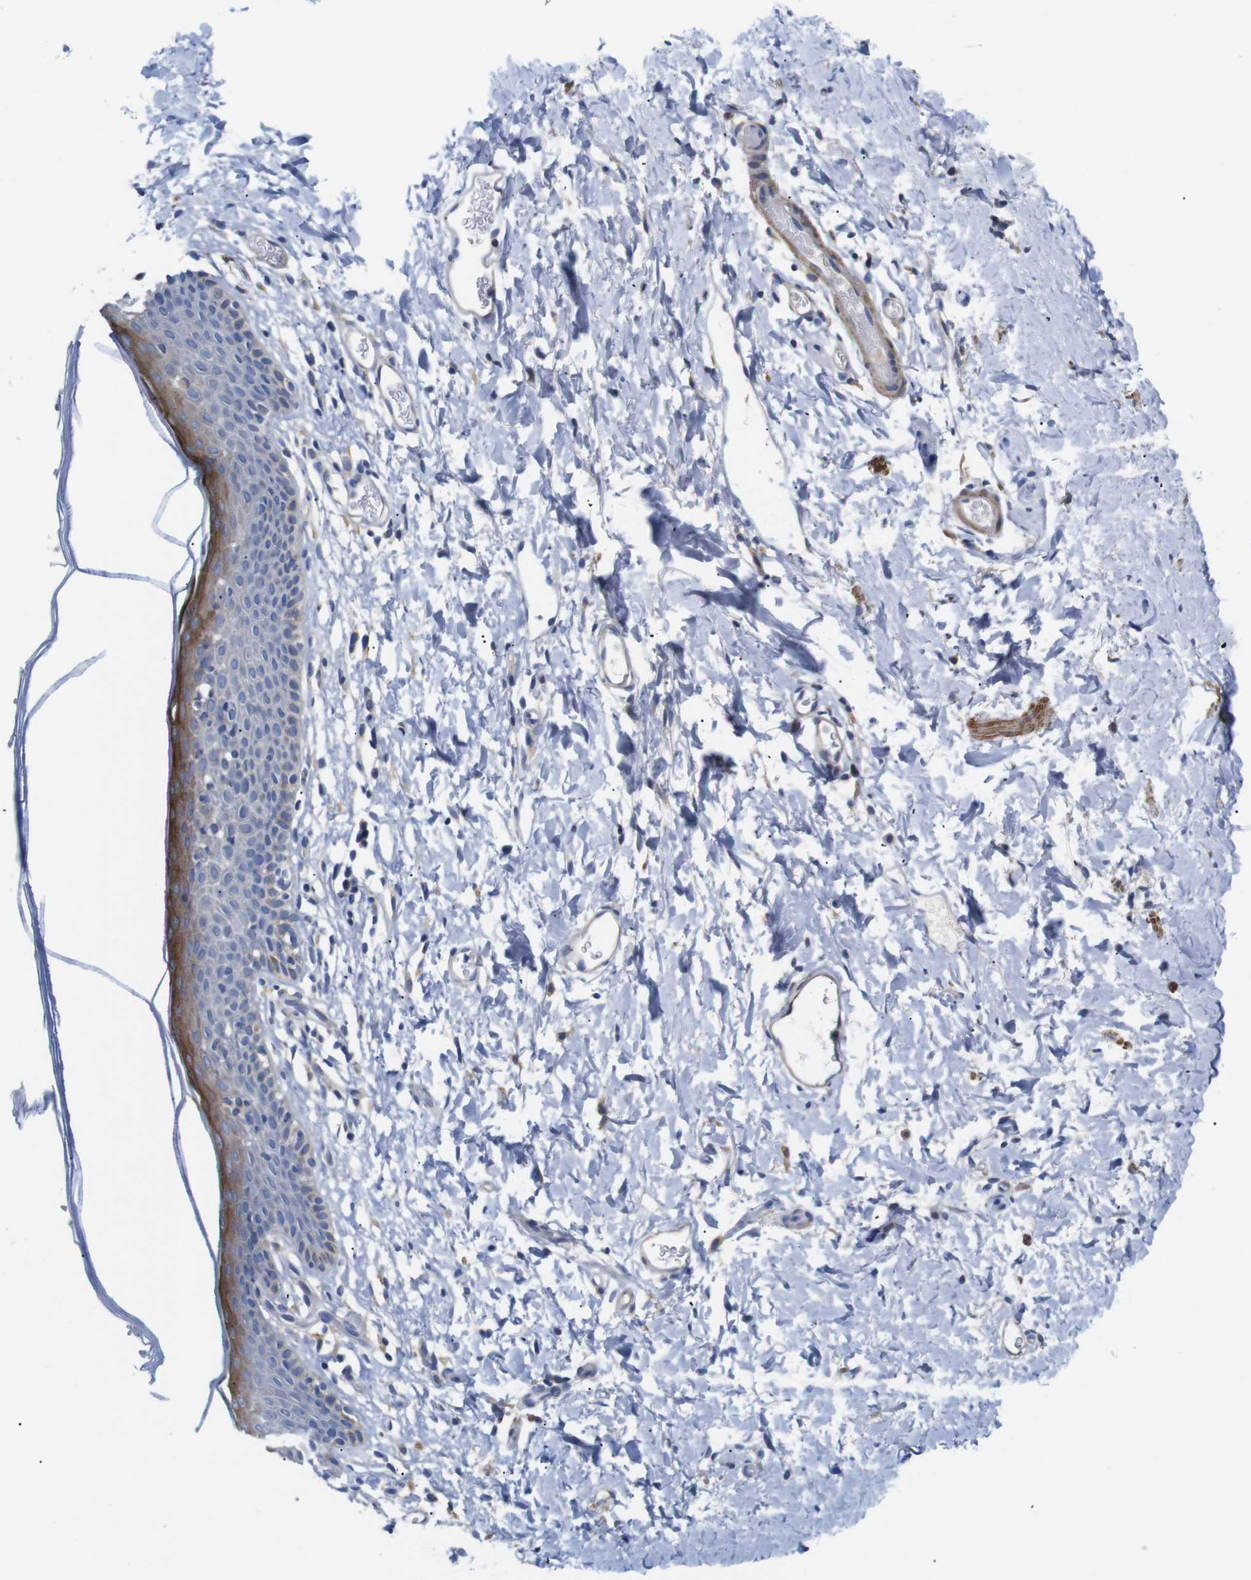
{"staining": {"intensity": "moderate", "quantity": "25%-75%", "location": "cytoplasmic/membranous"}, "tissue": "skin", "cell_type": "Epidermal cells", "image_type": "normal", "snomed": [{"axis": "morphology", "description": "Normal tissue, NOS"}, {"axis": "topography", "description": "Adipose tissue"}, {"axis": "topography", "description": "Vascular tissue"}, {"axis": "topography", "description": "Anal"}, {"axis": "topography", "description": "Peripheral nerve tissue"}], "caption": "High-power microscopy captured an immunohistochemistry image of benign skin, revealing moderate cytoplasmic/membranous positivity in about 25%-75% of epidermal cells. (IHC, brightfield microscopy, high magnification).", "gene": "LRRC55", "patient": {"sex": "female", "age": 54}}